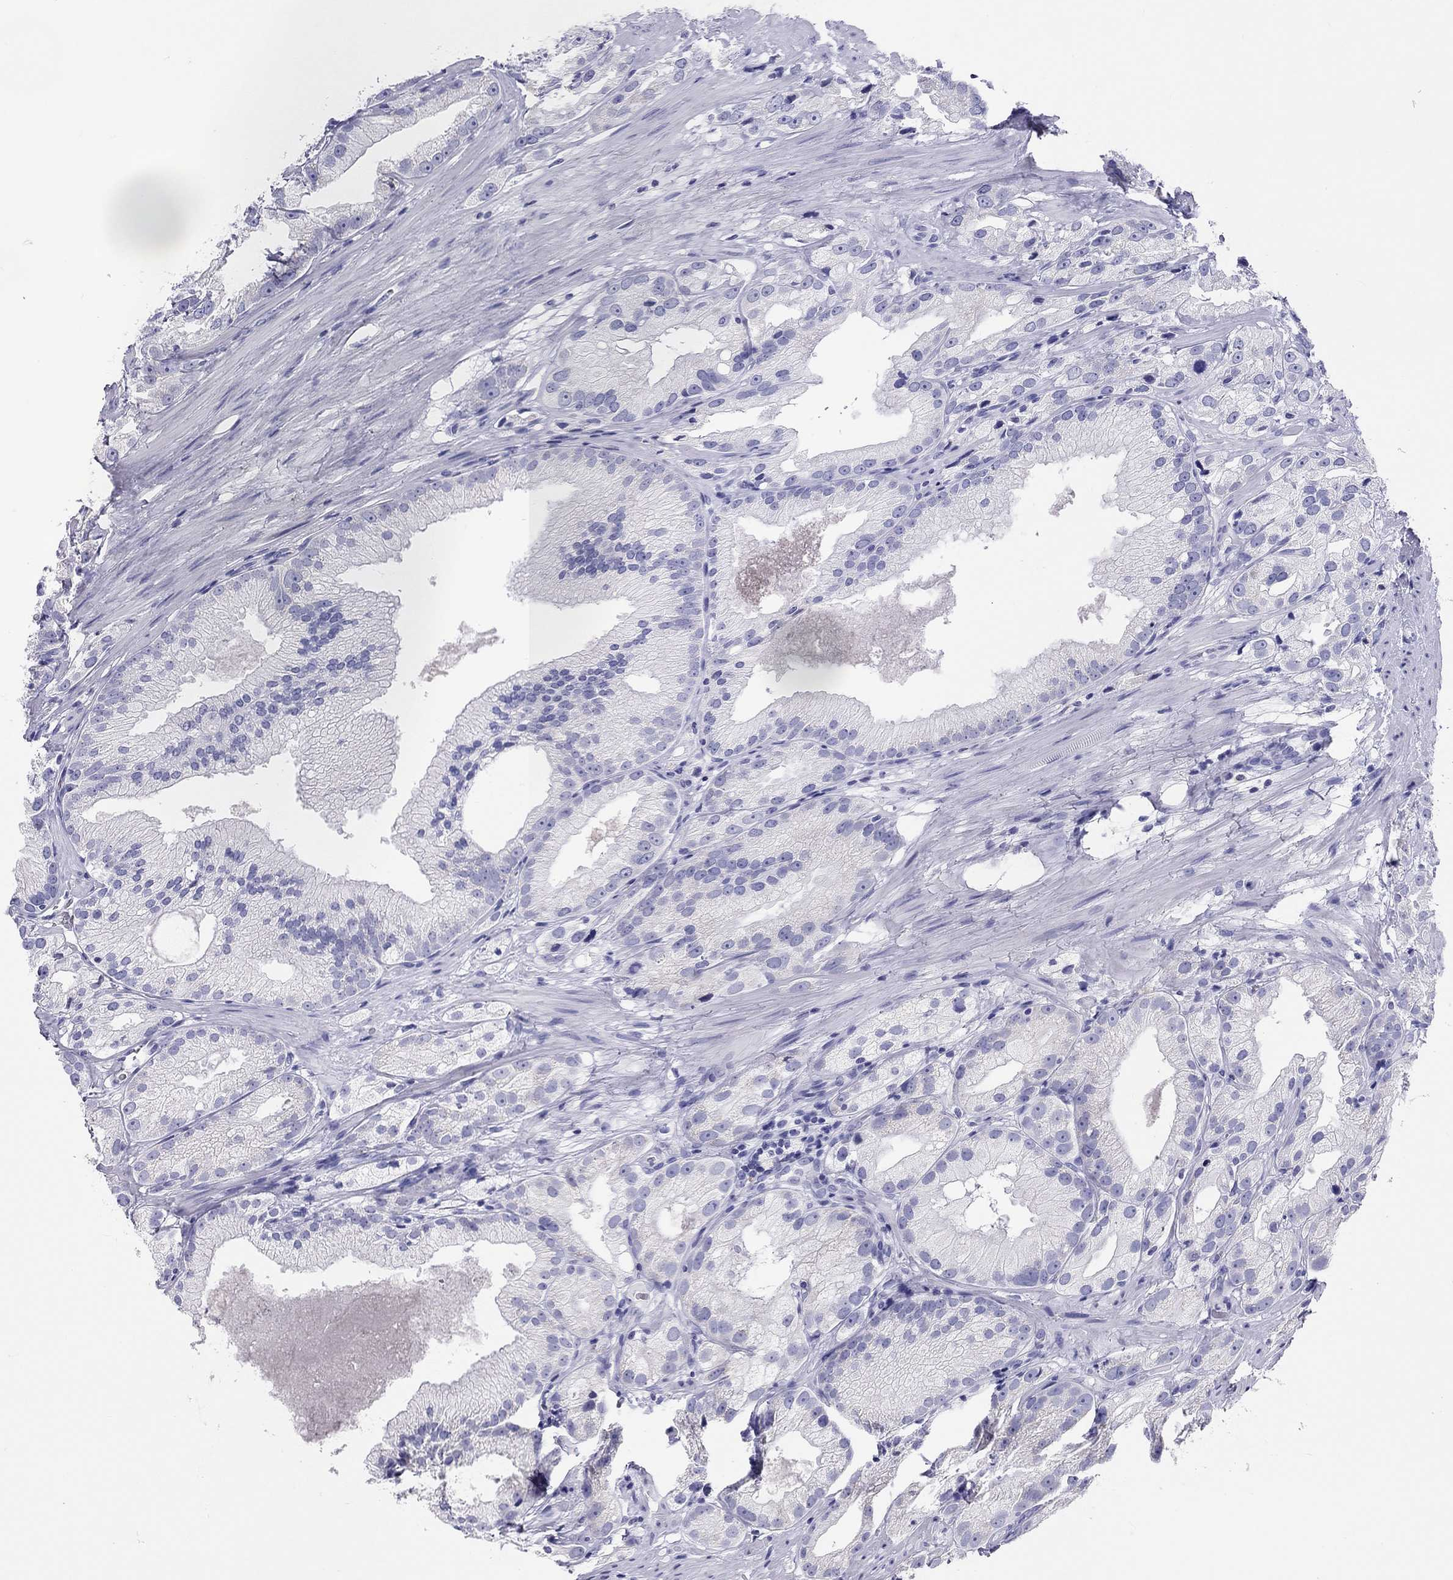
{"staining": {"intensity": "negative", "quantity": "none", "location": "none"}, "tissue": "prostate cancer", "cell_type": "Tumor cells", "image_type": "cancer", "snomed": [{"axis": "morphology", "description": "Adenocarcinoma, High grade"}, {"axis": "topography", "description": "Prostate and seminal vesicle, NOS"}], "caption": "Image shows no significant protein staining in tumor cells of adenocarcinoma (high-grade) (prostate). The staining is performed using DAB brown chromogen with nuclei counter-stained in using hematoxylin.", "gene": "DPY19L2", "patient": {"sex": "male", "age": 62}}